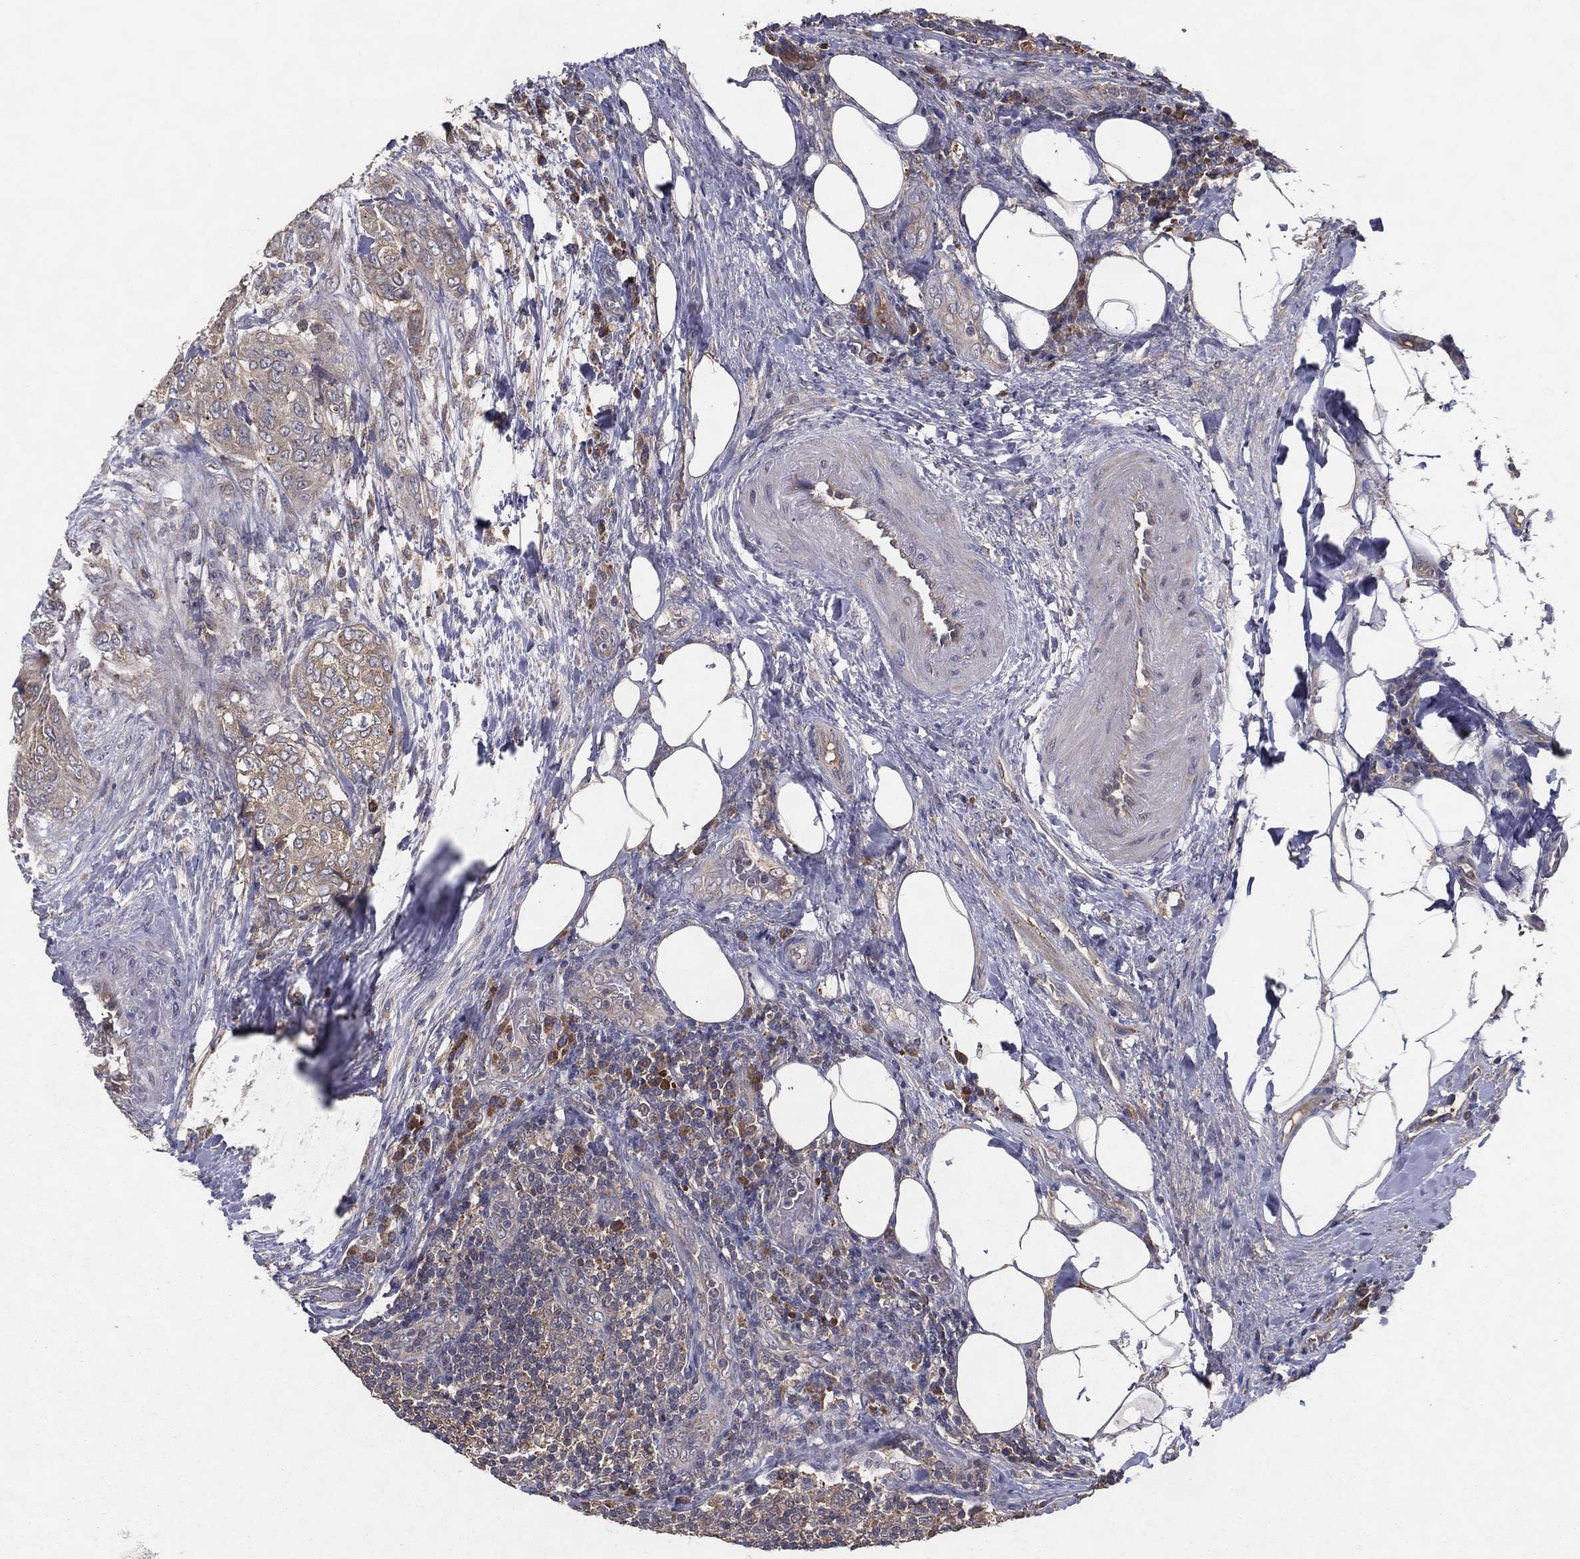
{"staining": {"intensity": "negative", "quantity": "none", "location": "none"}, "tissue": "thyroid cancer", "cell_type": "Tumor cells", "image_type": "cancer", "snomed": [{"axis": "morphology", "description": "Papillary adenocarcinoma, NOS"}, {"axis": "topography", "description": "Thyroid gland"}], "caption": "Tumor cells are negative for brown protein staining in thyroid cancer (papillary adenocarcinoma).", "gene": "MT-ND1", "patient": {"sex": "male", "age": 61}}